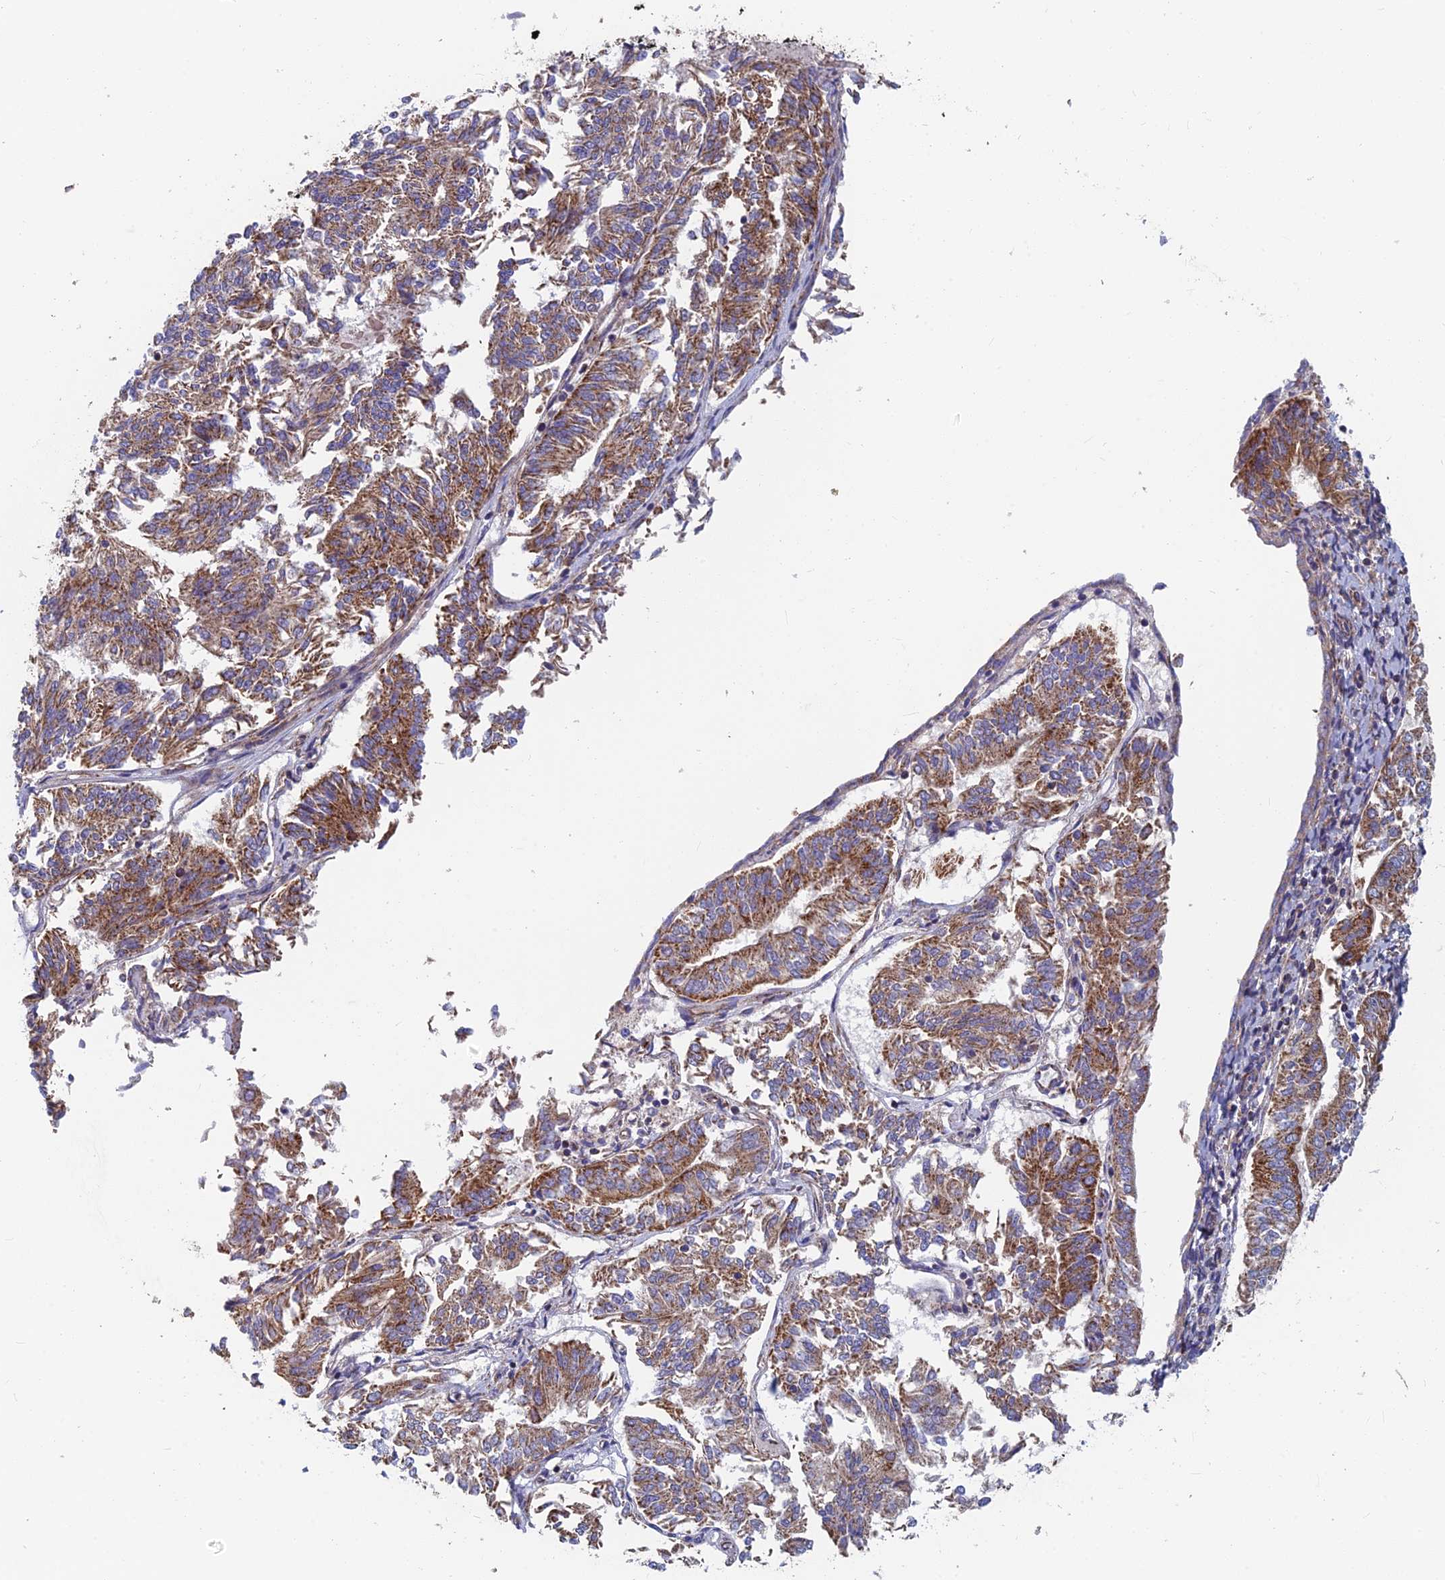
{"staining": {"intensity": "moderate", "quantity": ">75%", "location": "cytoplasmic/membranous"}, "tissue": "endometrial cancer", "cell_type": "Tumor cells", "image_type": "cancer", "snomed": [{"axis": "morphology", "description": "Adenocarcinoma, NOS"}, {"axis": "topography", "description": "Endometrium"}], "caption": "Protein staining of endometrial cancer (adenocarcinoma) tissue demonstrates moderate cytoplasmic/membranous positivity in about >75% of tumor cells. Using DAB (brown) and hematoxylin (blue) stains, captured at high magnification using brightfield microscopy.", "gene": "MRPS9", "patient": {"sex": "female", "age": 58}}